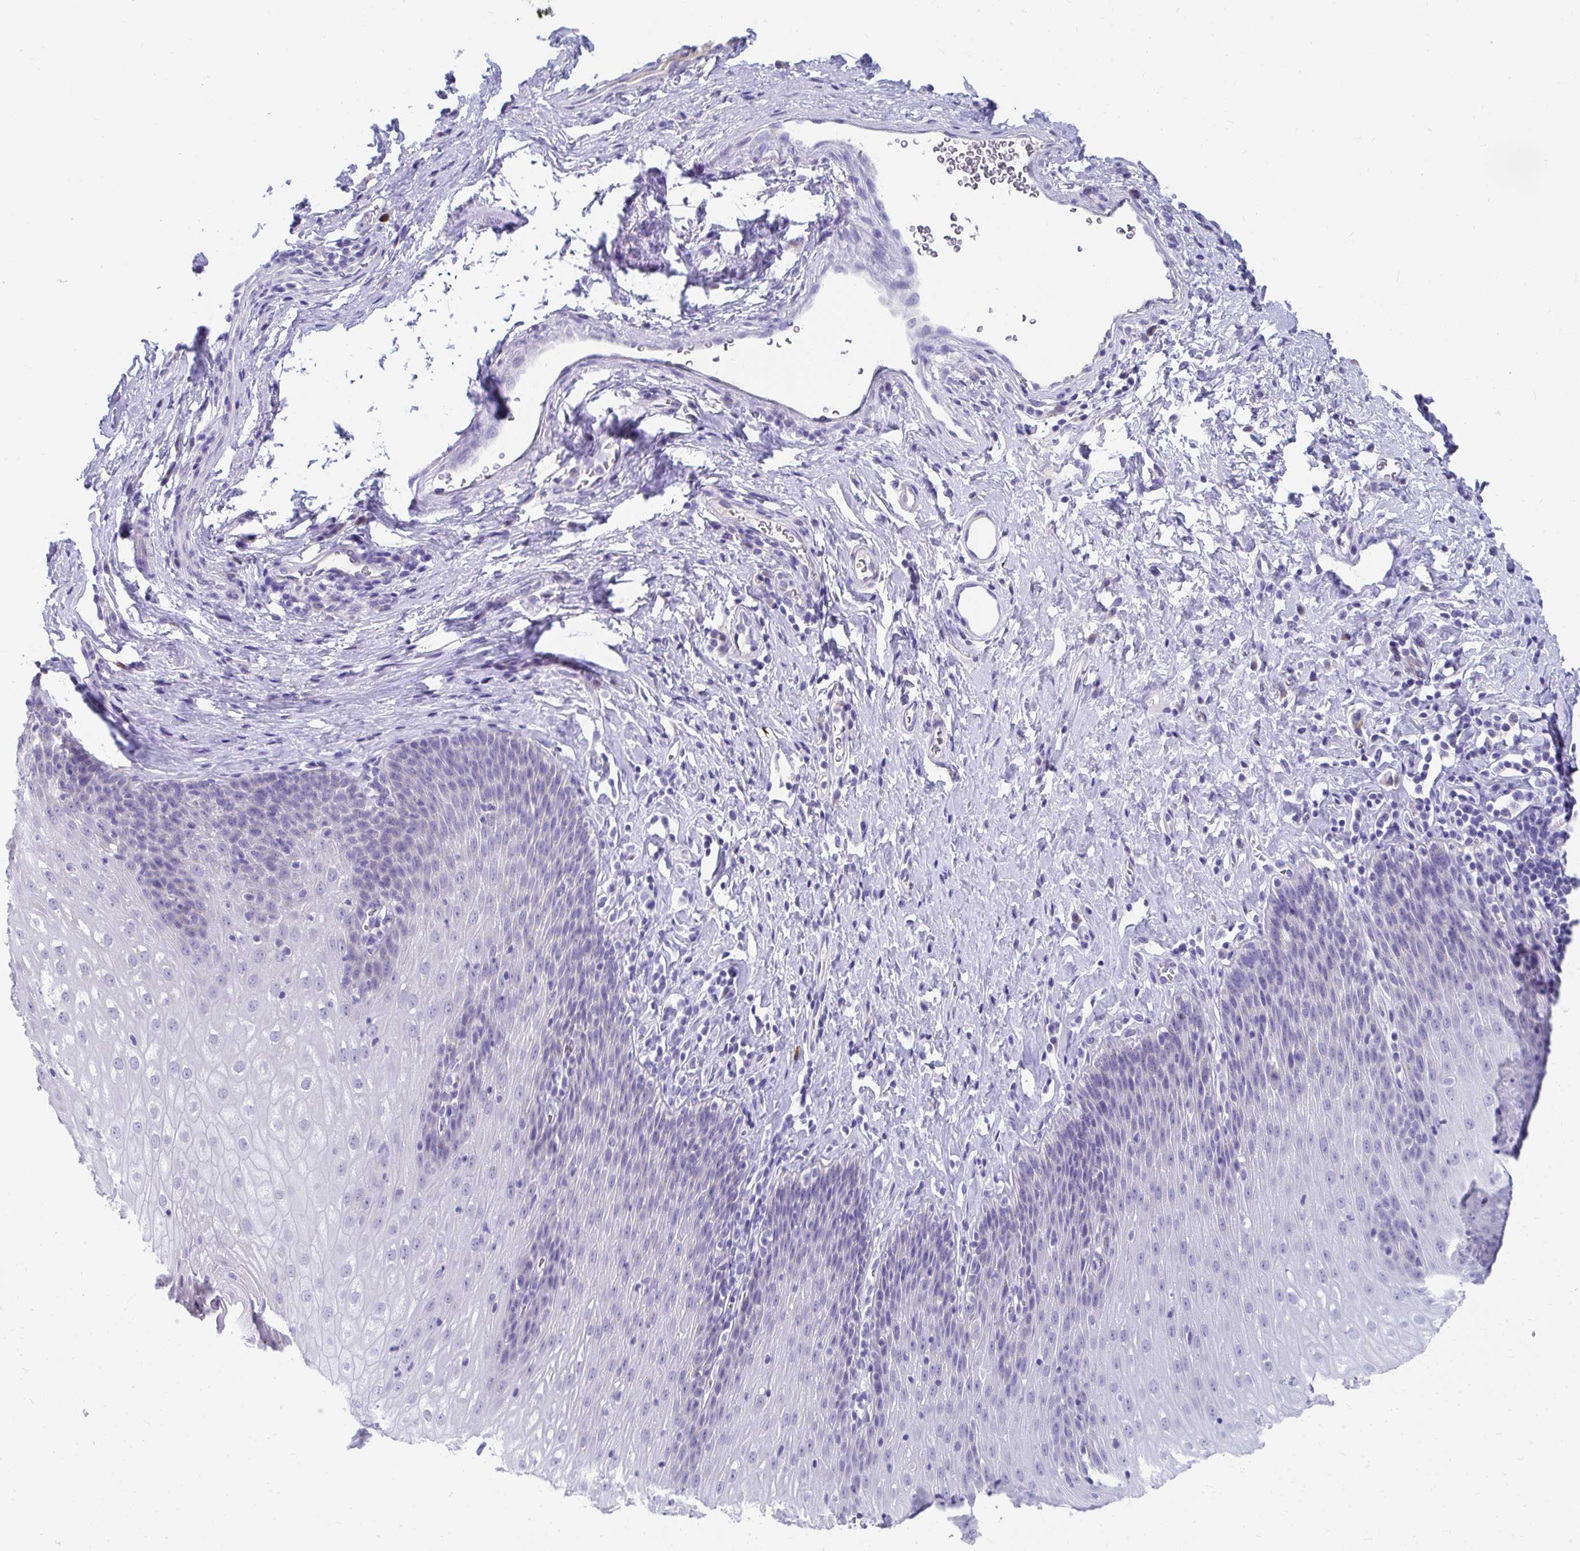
{"staining": {"intensity": "negative", "quantity": "none", "location": "none"}, "tissue": "esophagus", "cell_type": "Squamous epithelial cells", "image_type": "normal", "snomed": [{"axis": "morphology", "description": "Normal tissue, NOS"}, {"axis": "topography", "description": "Esophagus"}], "caption": "Histopathology image shows no significant protein positivity in squamous epithelial cells of unremarkable esophagus.", "gene": "TMPRSS2", "patient": {"sex": "female", "age": 61}}